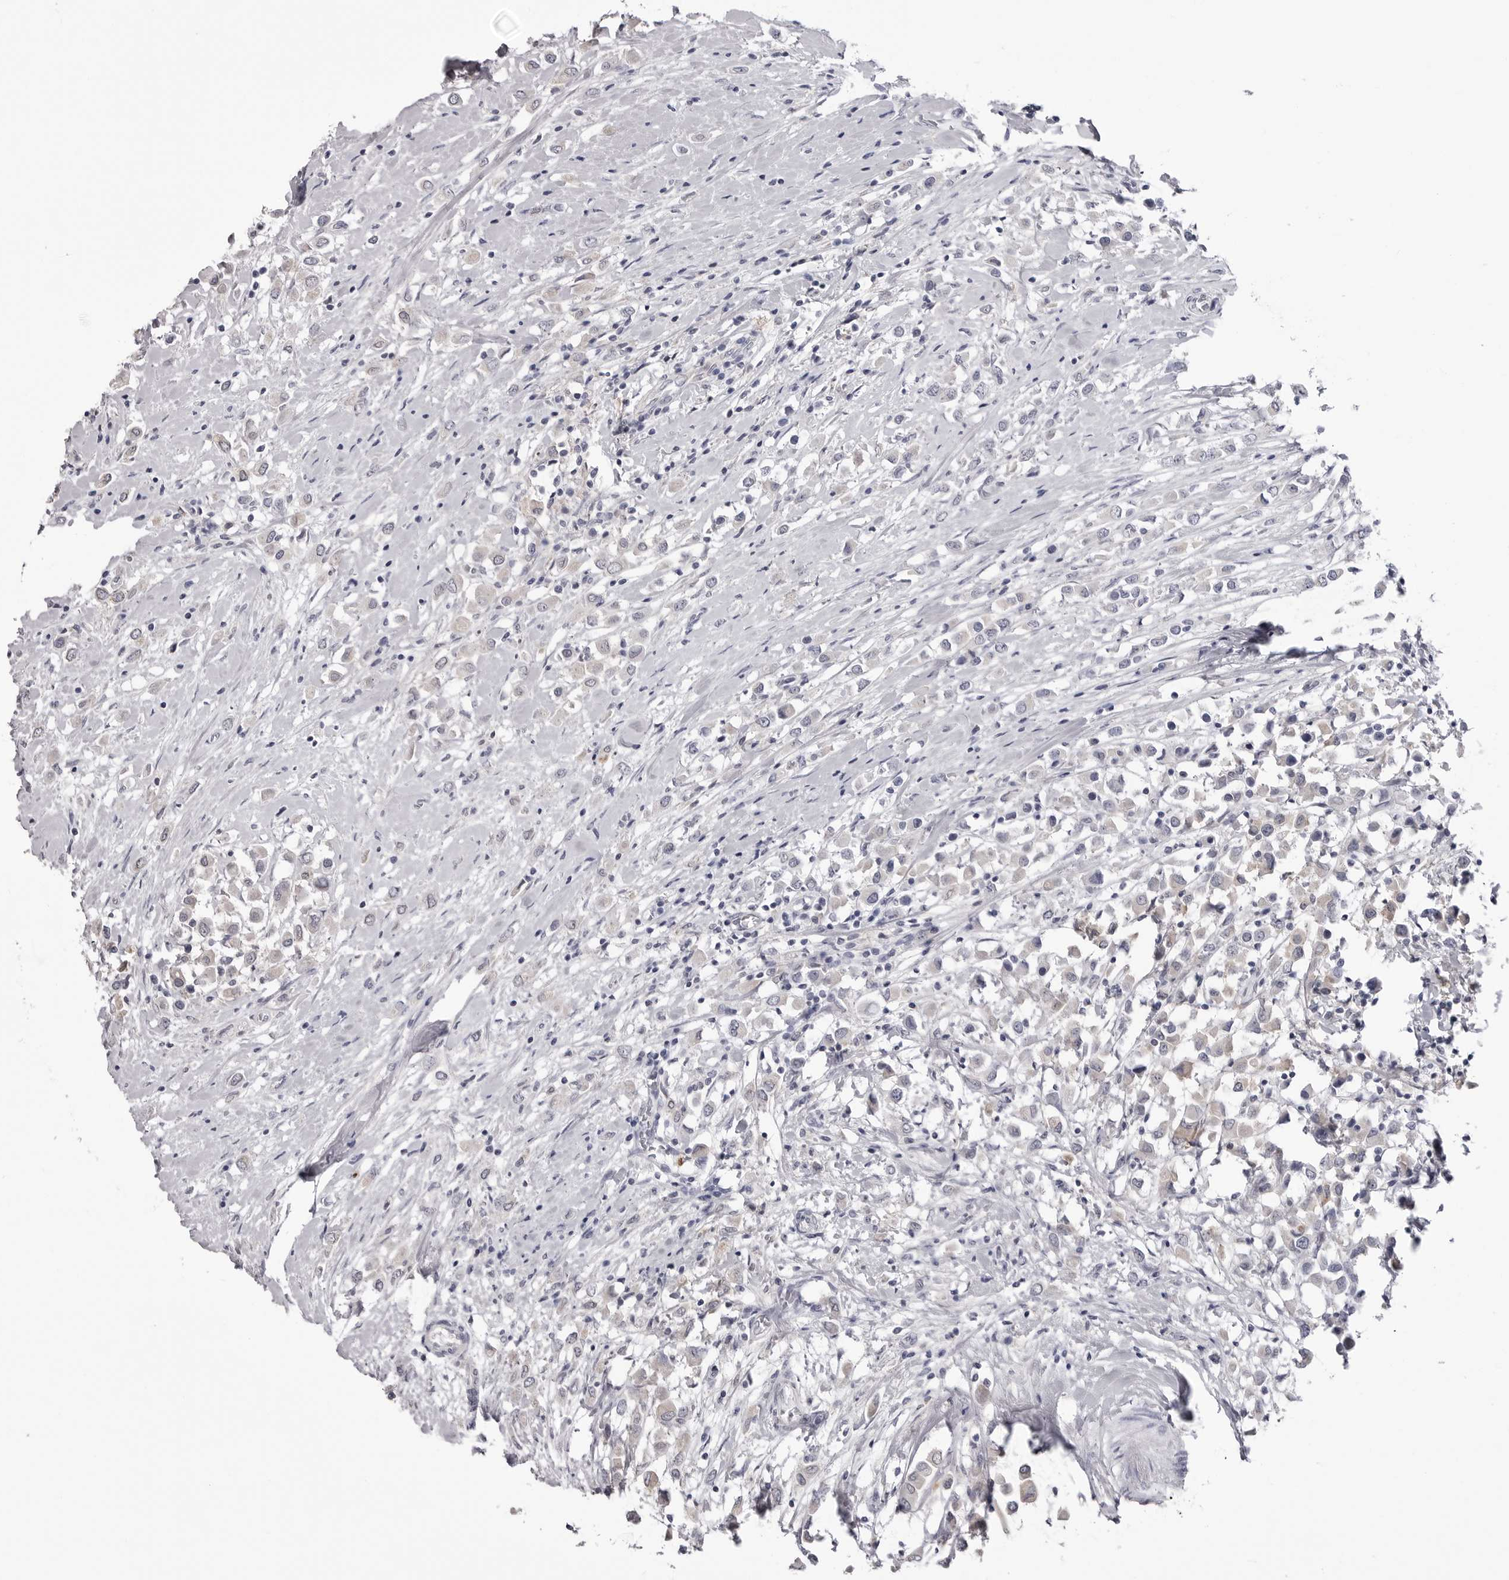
{"staining": {"intensity": "negative", "quantity": "none", "location": "none"}, "tissue": "breast cancer", "cell_type": "Tumor cells", "image_type": "cancer", "snomed": [{"axis": "morphology", "description": "Duct carcinoma"}, {"axis": "topography", "description": "Breast"}], "caption": "A micrograph of breast infiltrating ductal carcinoma stained for a protein displays no brown staining in tumor cells.", "gene": "STAP2", "patient": {"sex": "female", "age": 61}}